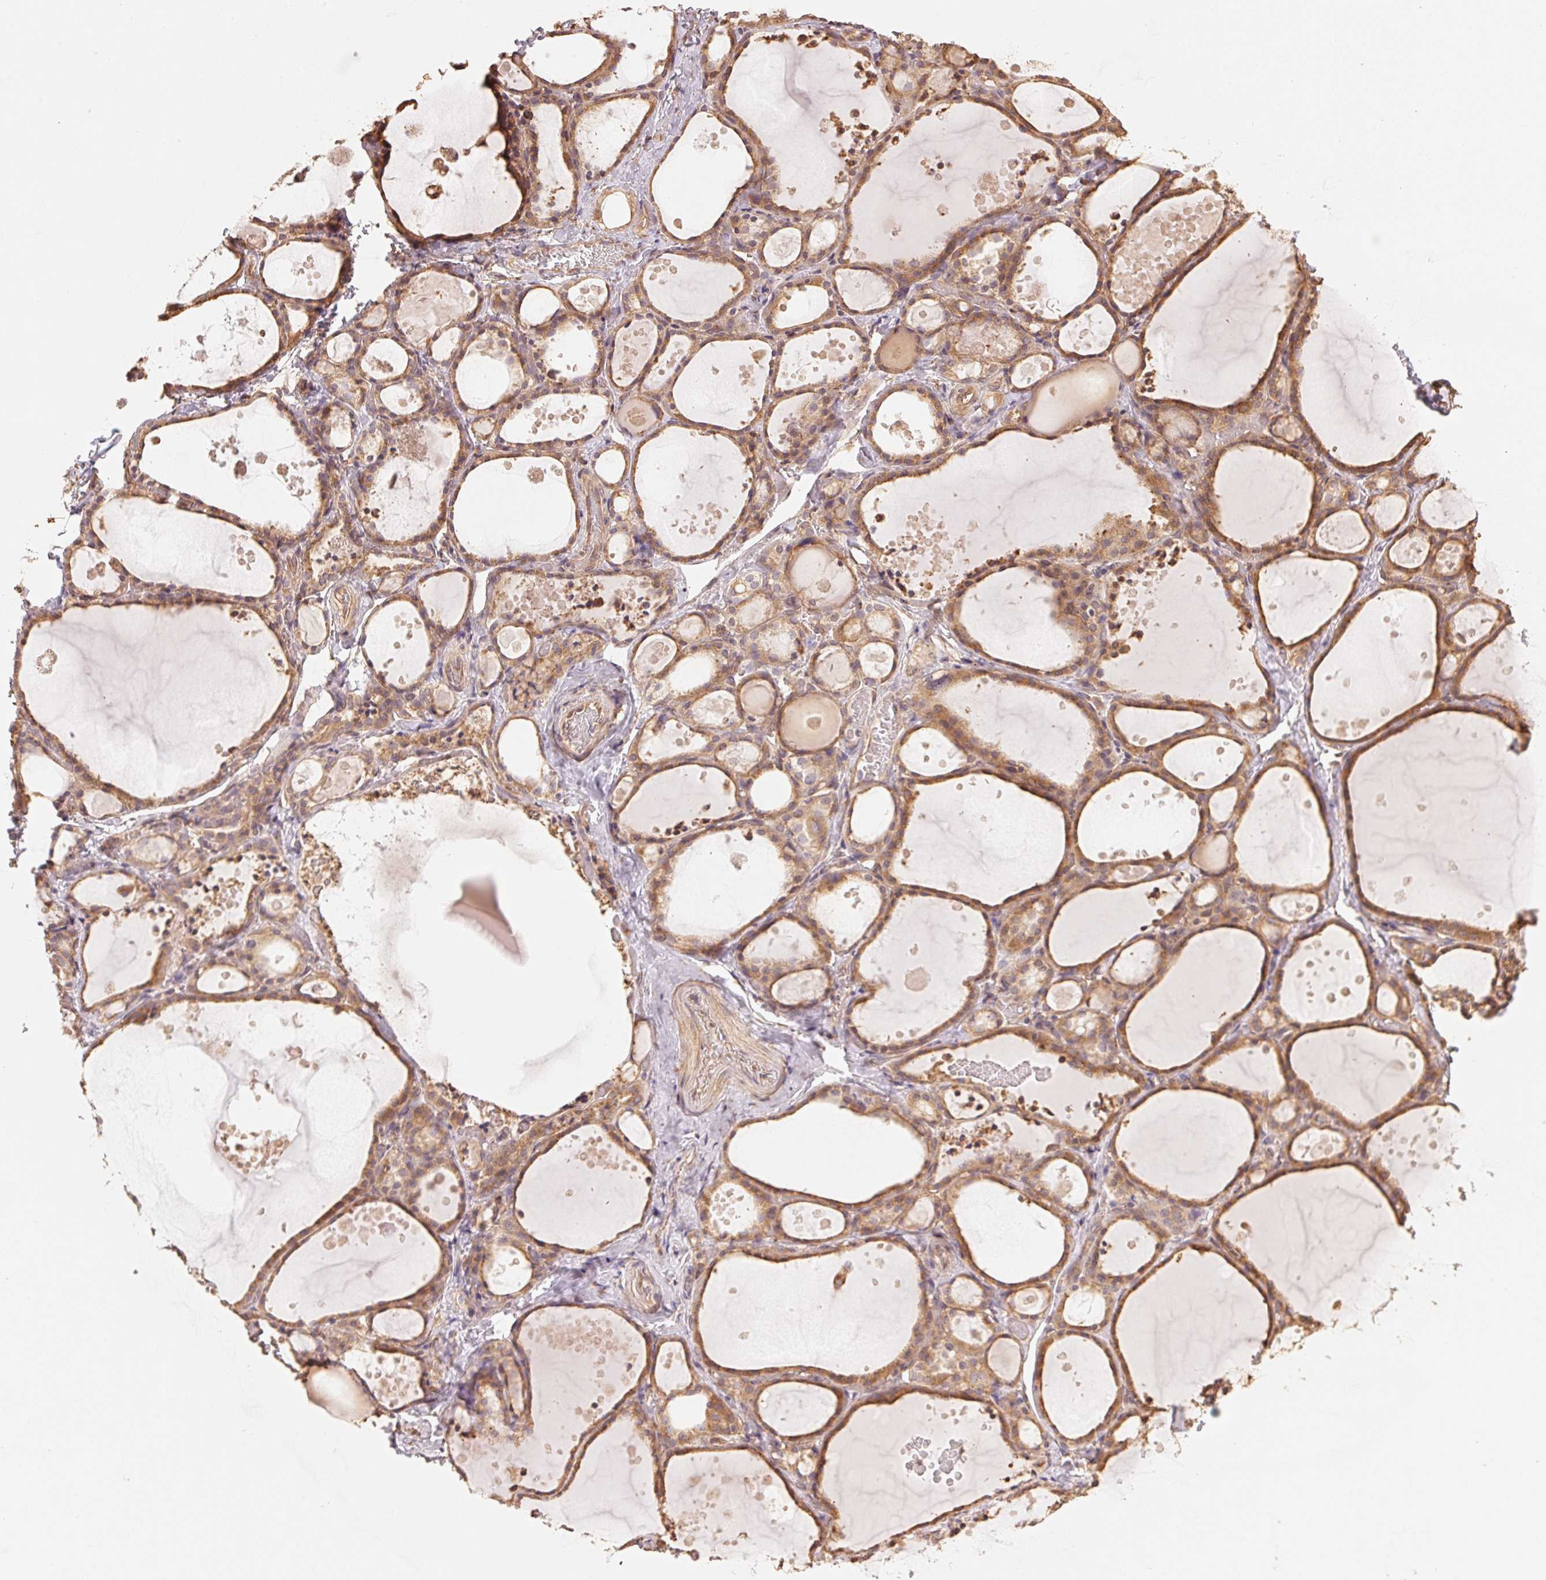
{"staining": {"intensity": "moderate", "quantity": ">75%", "location": "cytoplasmic/membranous"}, "tissue": "thyroid gland", "cell_type": "Glandular cells", "image_type": "normal", "snomed": [{"axis": "morphology", "description": "Normal tissue, NOS"}, {"axis": "topography", "description": "Thyroid gland"}], "caption": "Immunohistochemistry (IHC) of unremarkable human thyroid gland displays medium levels of moderate cytoplasmic/membranous expression in approximately >75% of glandular cells. (DAB IHC with brightfield microscopy, high magnification).", "gene": "C6orf163", "patient": {"sex": "male", "age": 68}}